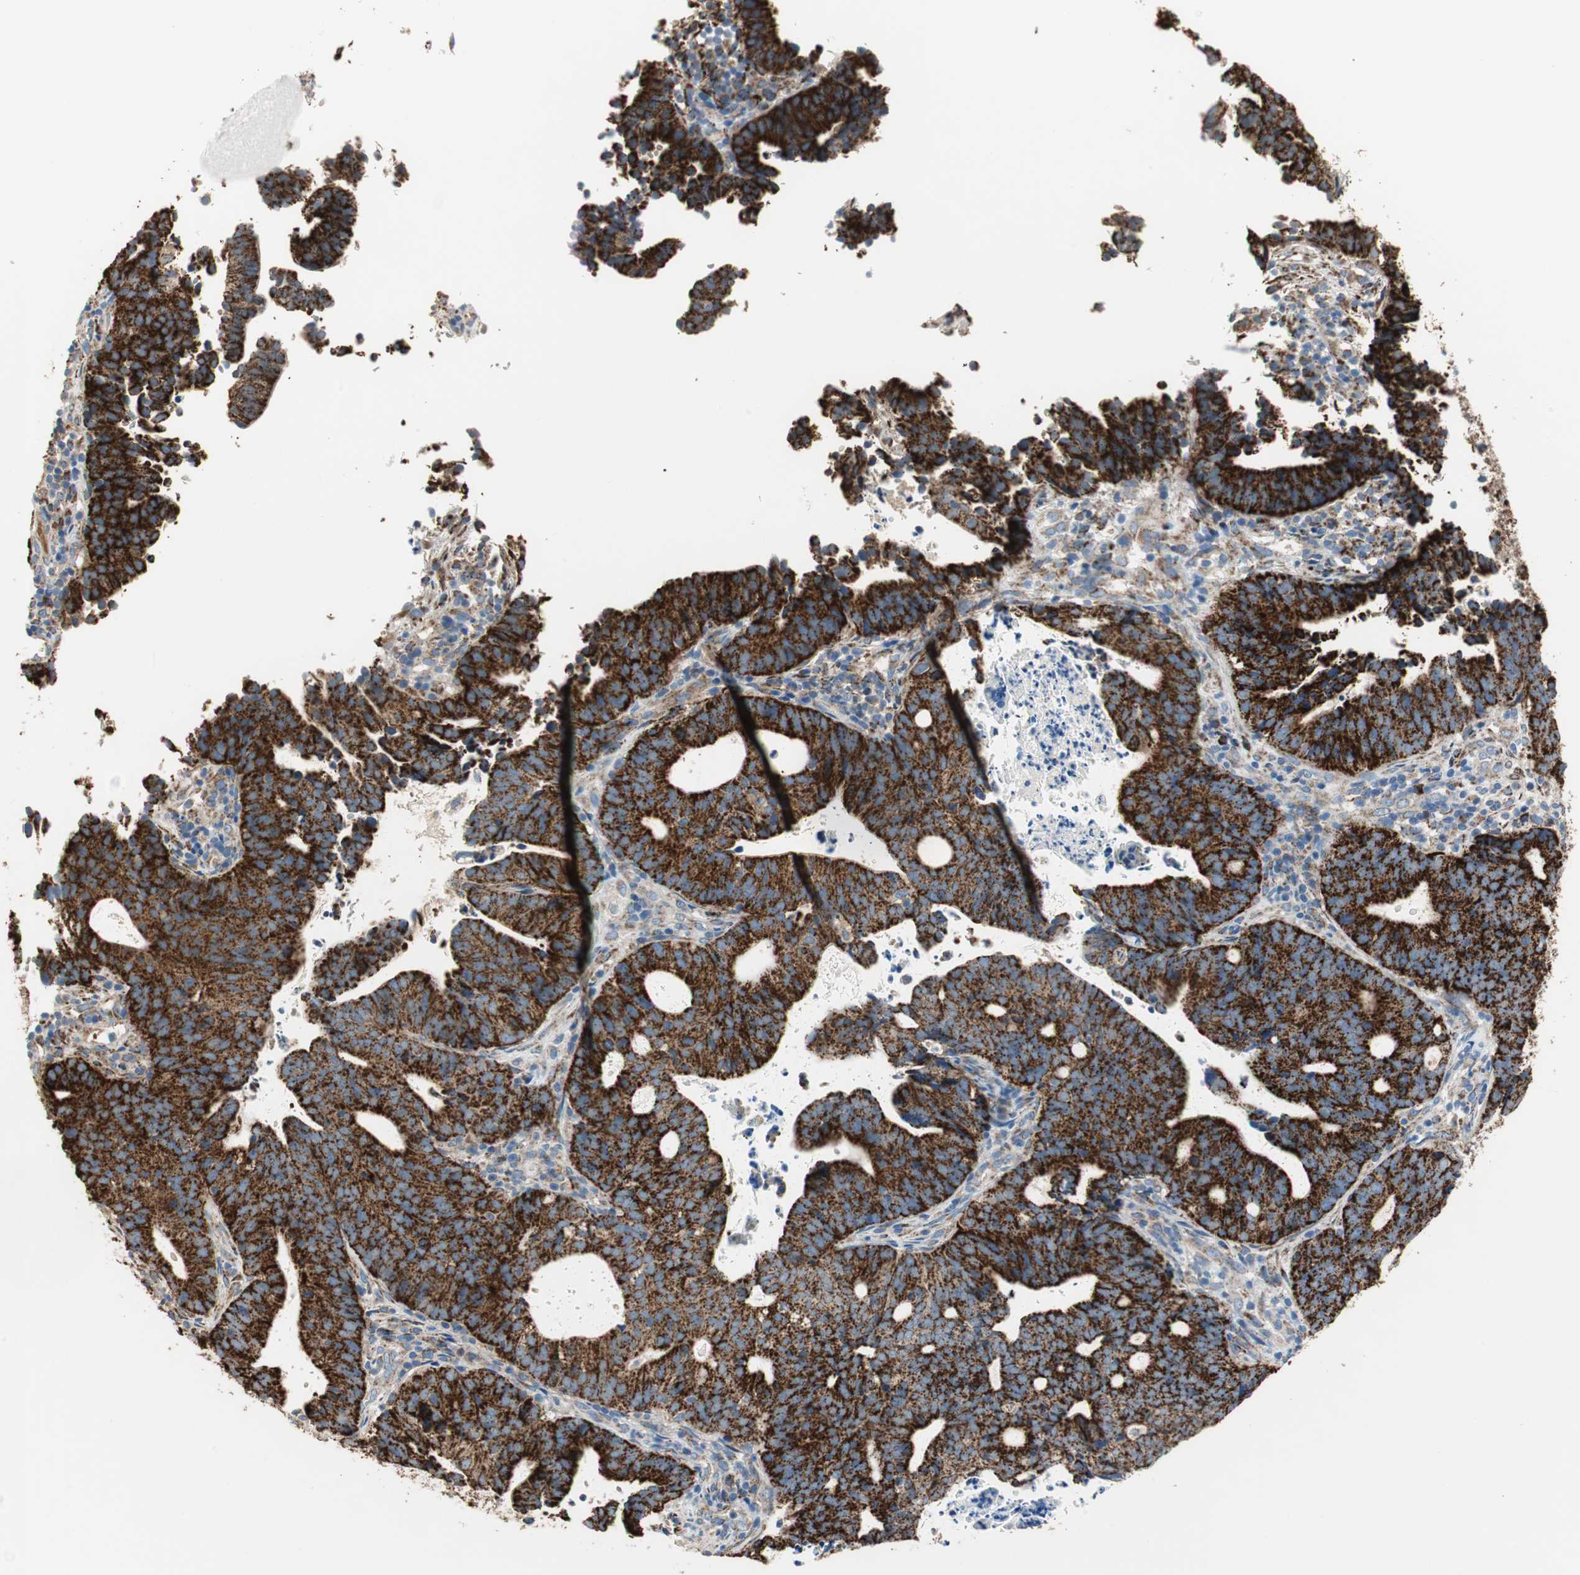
{"staining": {"intensity": "strong", "quantity": ">75%", "location": "cytoplasmic/membranous"}, "tissue": "endometrial cancer", "cell_type": "Tumor cells", "image_type": "cancer", "snomed": [{"axis": "morphology", "description": "Adenocarcinoma, NOS"}, {"axis": "topography", "description": "Uterus"}], "caption": "A high-resolution histopathology image shows immunohistochemistry staining of endometrial cancer, which exhibits strong cytoplasmic/membranous staining in approximately >75% of tumor cells.", "gene": "TST", "patient": {"sex": "female", "age": 83}}